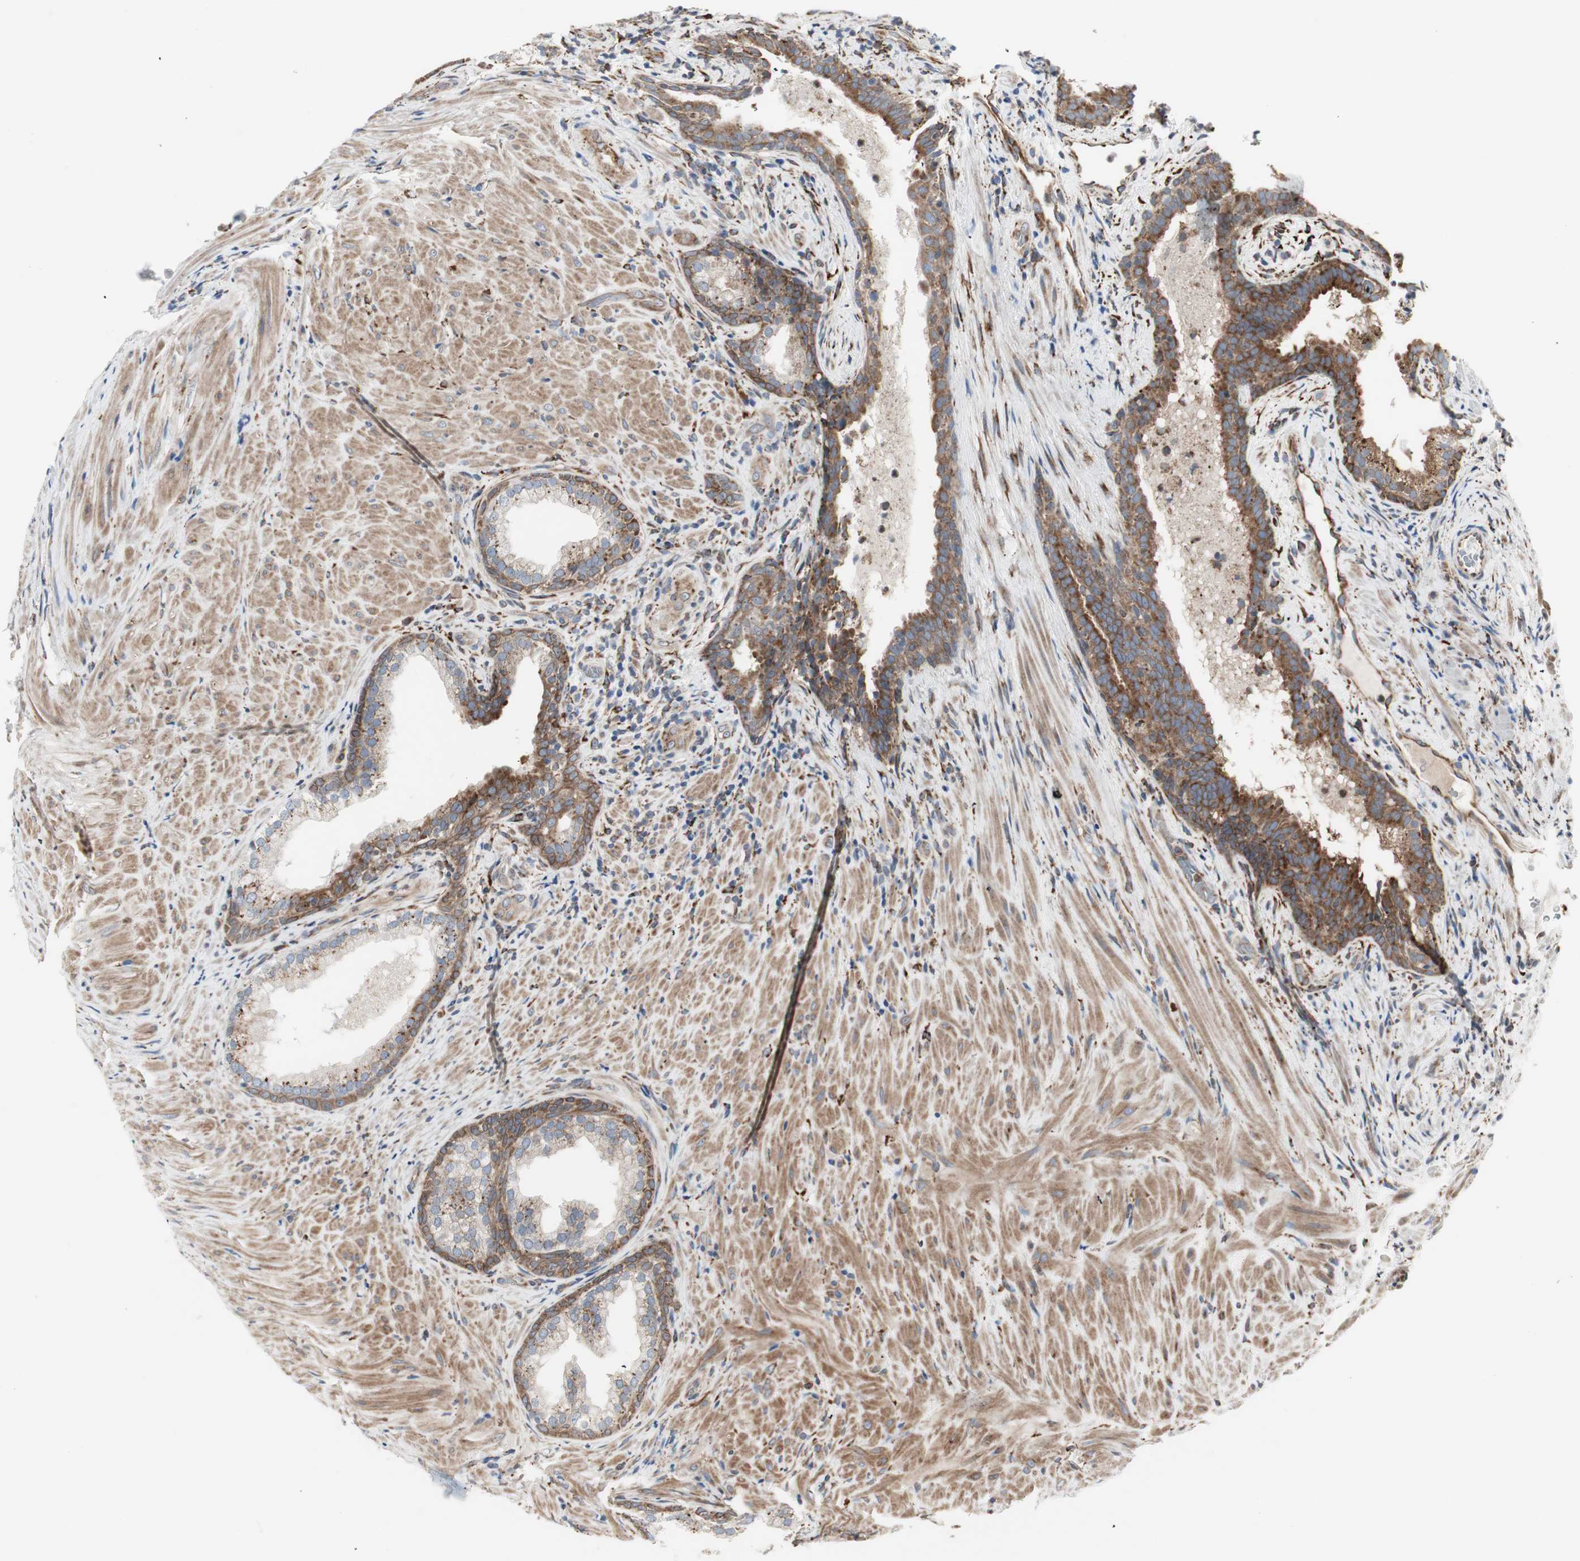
{"staining": {"intensity": "moderate", "quantity": "25%-75%", "location": "cytoplasmic/membranous"}, "tissue": "prostate", "cell_type": "Glandular cells", "image_type": "normal", "snomed": [{"axis": "morphology", "description": "Normal tissue, NOS"}, {"axis": "topography", "description": "Prostate"}], "caption": "Human prostate stained with a brown dye reveals moderate cytoplasmic/membranous positive positivity in about 25%-75% of glandular cells.", "gene": "H6PD", "patient": {"sex": "male", "age": 76}}